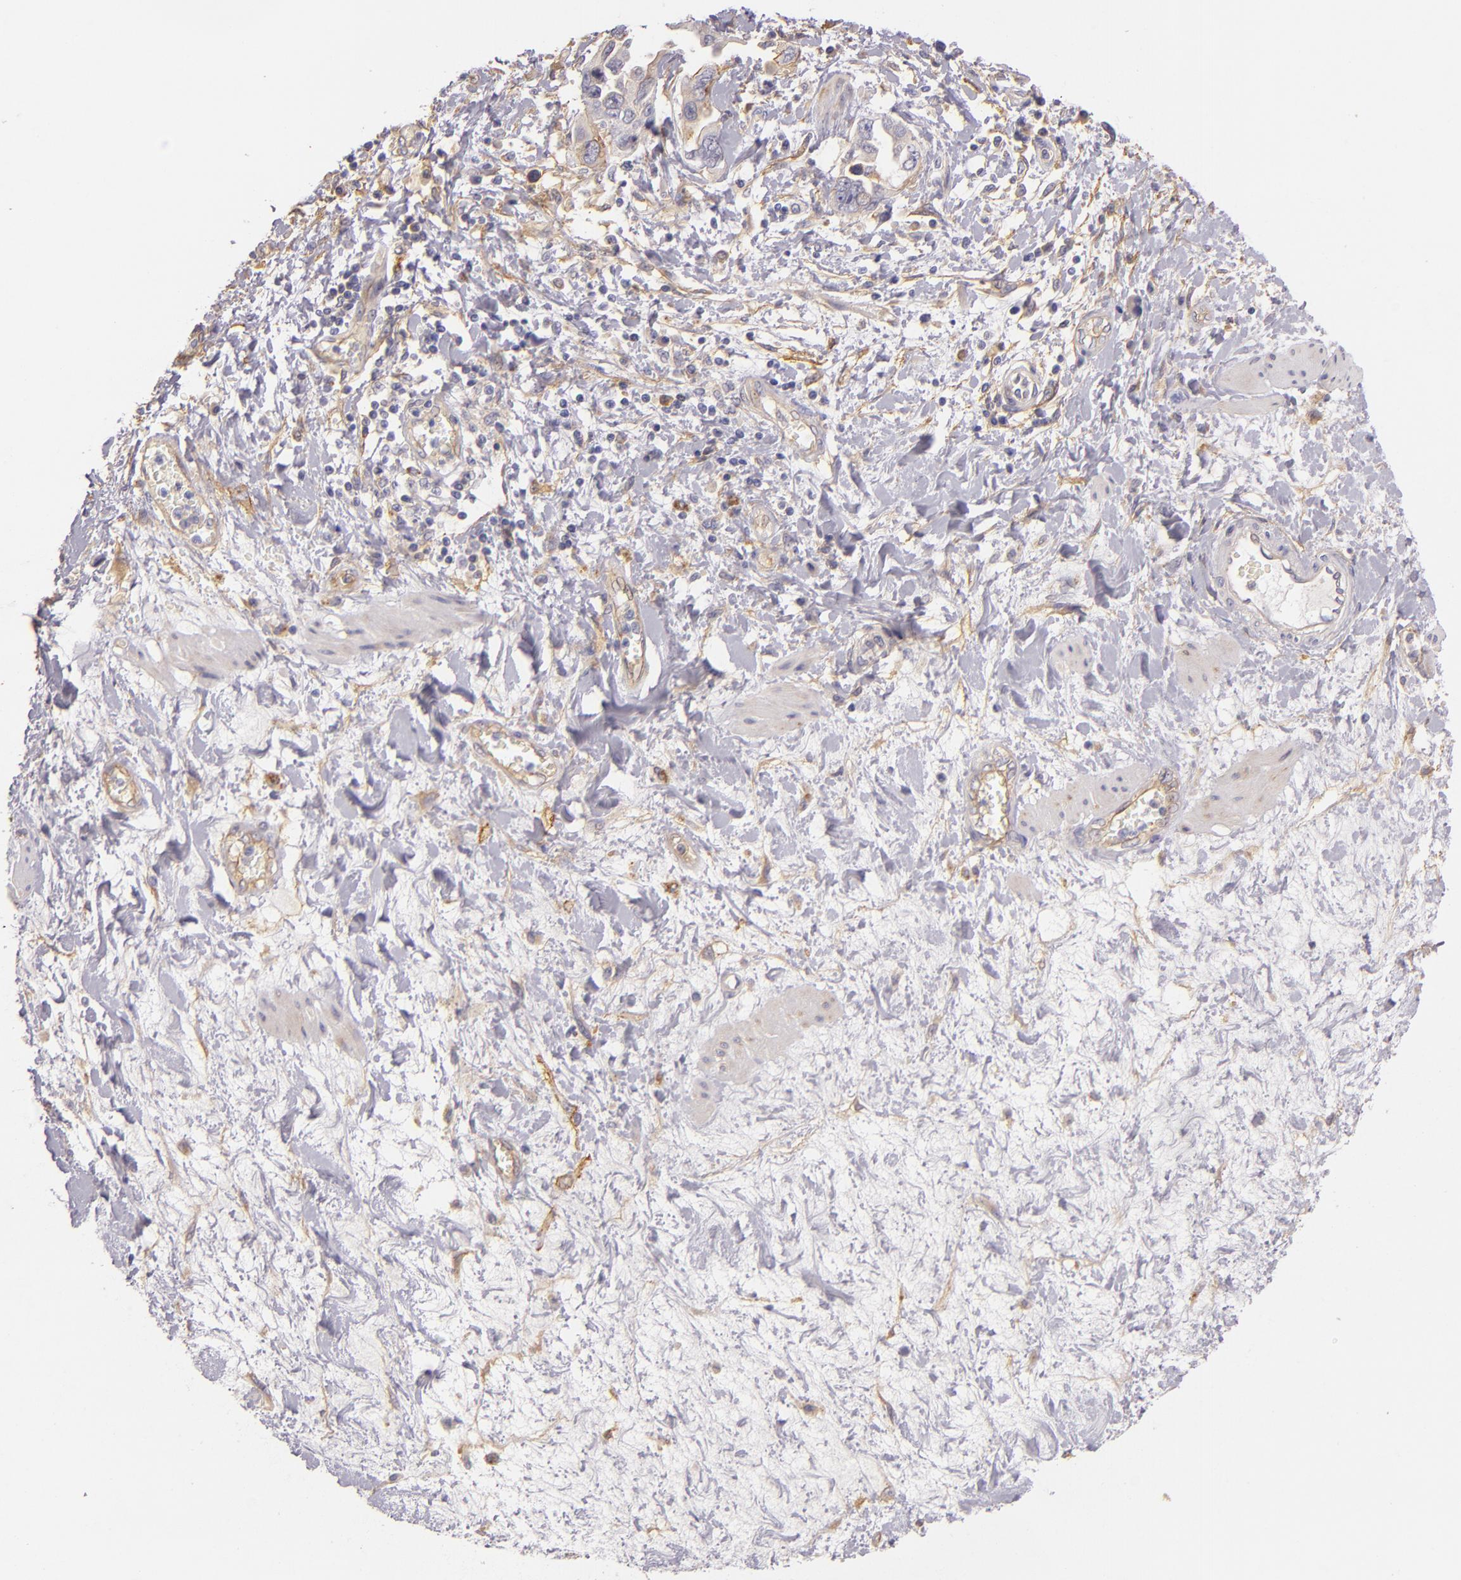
{"staining": {"intensity": "weak", "quantity": "<25%", "location": "cytoplasmic/membranous"}, "tissue": "ovarian cancer", "cell_type": "Tumor cells", "image_type": "cancer", "snomed": [{"axis": "morphology", "description": "Cystadenocarcinoma, serous, NOS"}, {"axis": "topography", "description": "Ovary"}], "caption": "Tumor cells are negative for protein expression in human ovarian cancer. The staining is performed using DAB (3,3'-diaminobenzidine) brown chromogen with nuclei counter-stained in using hematoxylin.", "gene": "CTSF", "patient": {"sex": "female", "age": 63}}